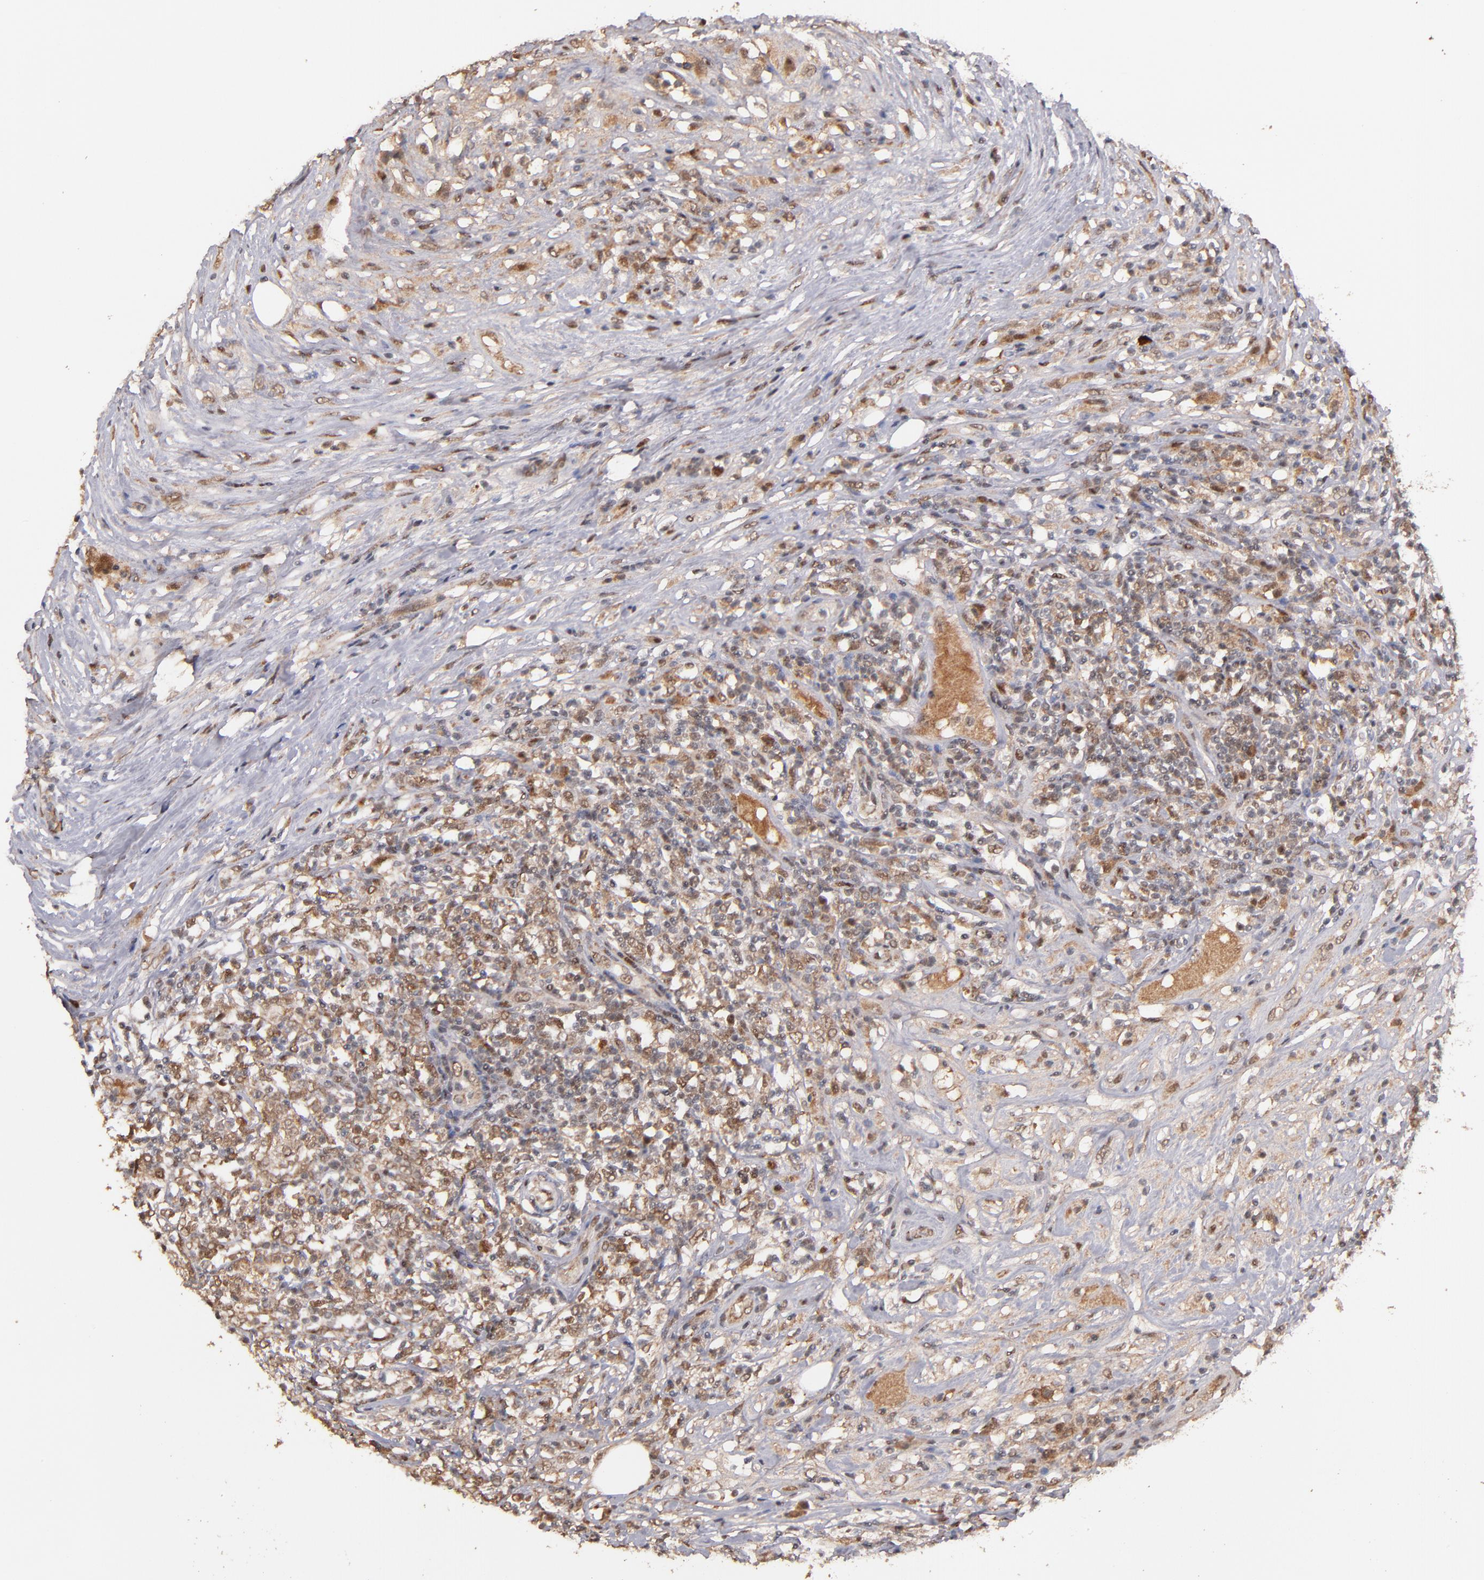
{"staining": {"intensity": "moderate", "quantity": "25%-75%", "location": "nuclear"}, "tissue": "lymphoma", "cell_type": "Tumor cells", "image_type": "cancer", "snomed": [{"axis": "morphology", "description": "Malignant lymphoma, non-Hodgkin's type, High grade"}, {"axis": "topography", "description": "Lymph node"}], "caption": "The photomicrograph displays immunohistochemical staining of malignant lymphoma, non-Hodgkin's type (high-grade). There is moderate nuclear positivity is identified in about 25%-75% of tumor cells. Using DAB (brown) and hematoxylin (blue) stains, captured at high magnification using brightfield microscopy.", "gene": "EAPP", "patient": {"sex": "female", "age": 84}}